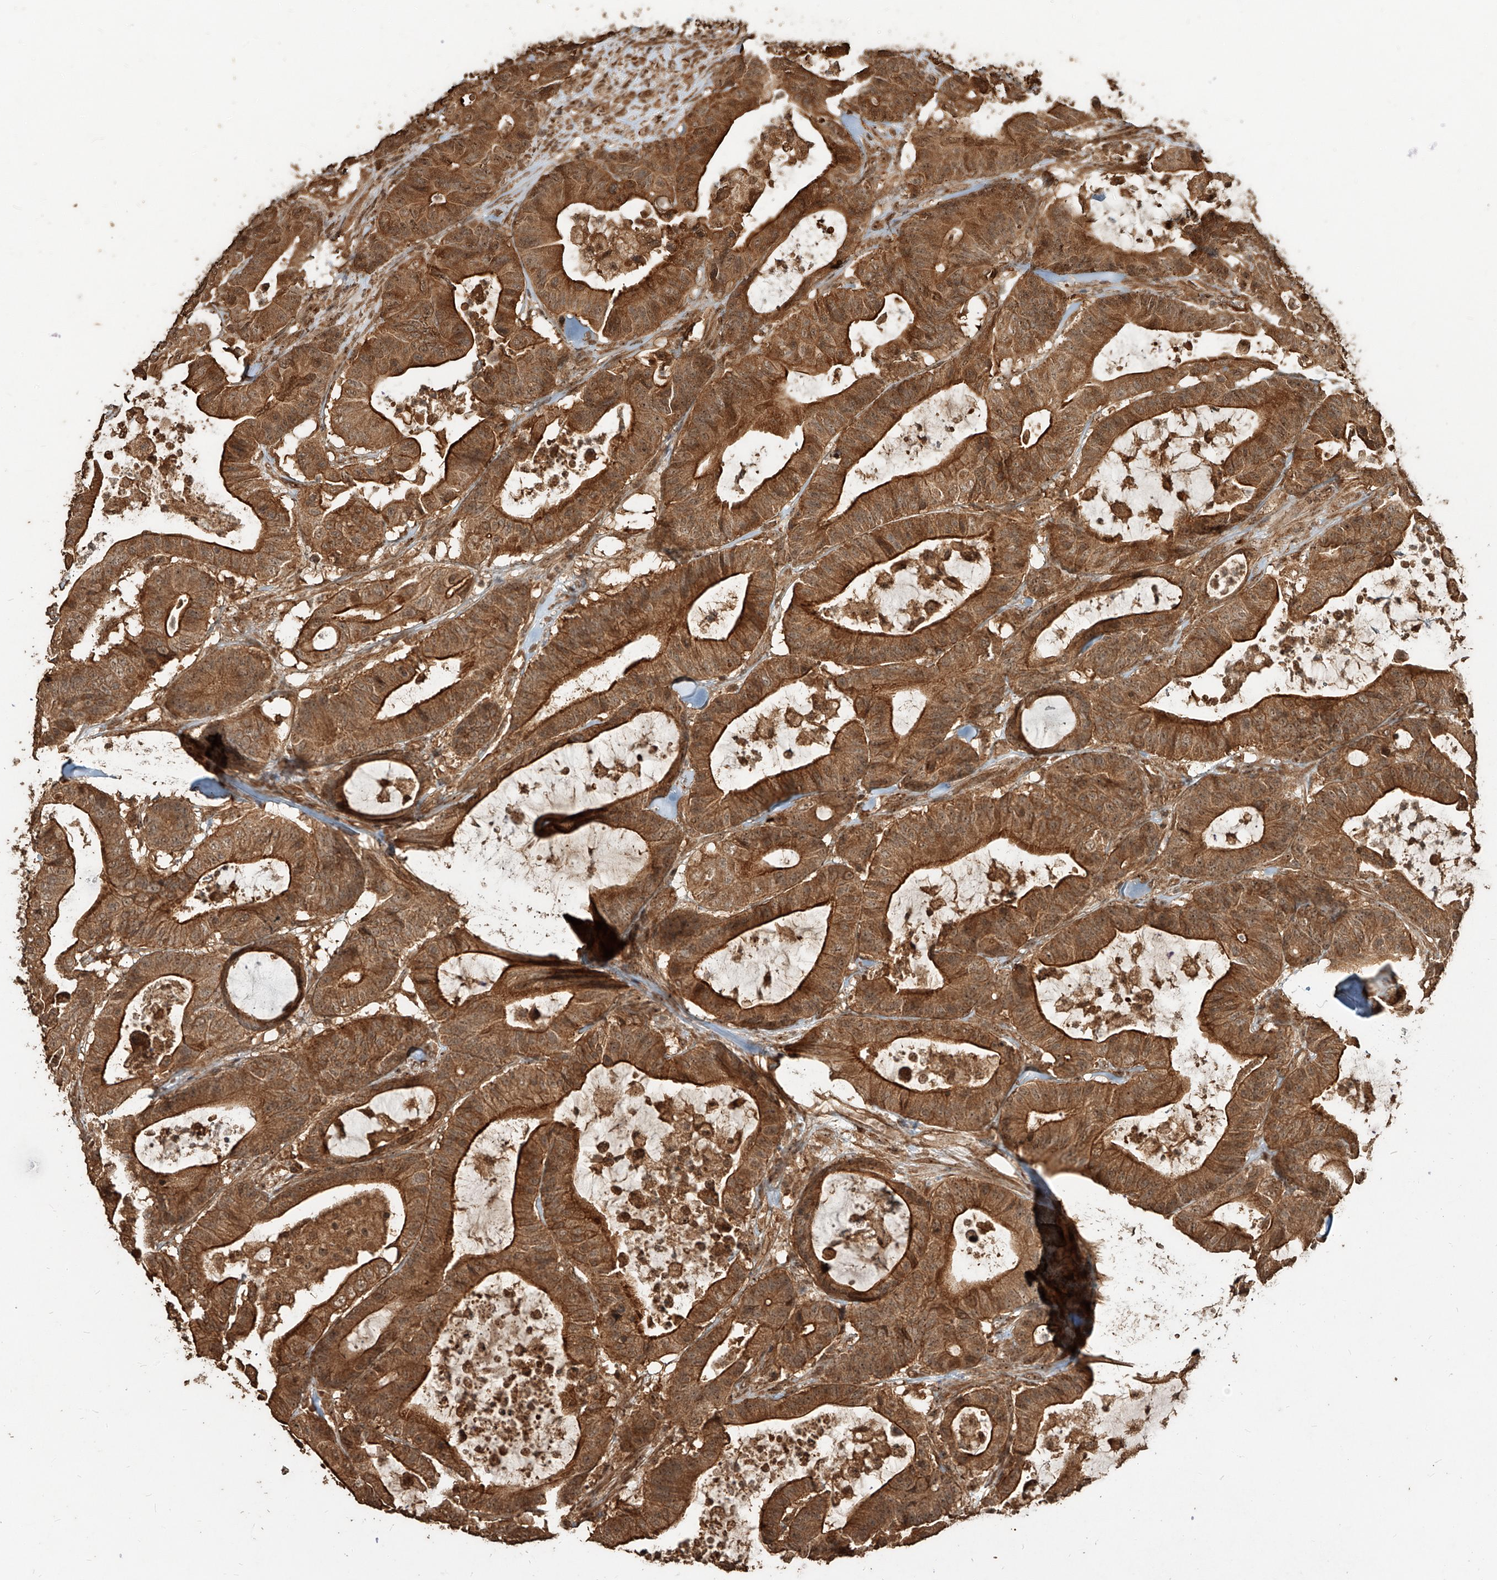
{"staining": {"intensity": "strong", "quantity": ">75%", "location": "cytoplasmic/membranous"}, "tissue": "colorectal cancer", "cell_type": "Tumor cells", "image_type": "cancer", "snomed": [{"axis": "morphology", "description": "Adenocarcinoma, NOS"}, {"axis": "topography", "description": "Colon"}], "caption": "Immunohistochemical staining of colorectal cancer demonstrates strong cytoplasmic/membranous protein positivity in about >75% of tumor cells. (Brightfield microscopy of DAB IHC at high magnification).", "gene": "ZNF660", "patient": {"sex": "female", "age": 84}}